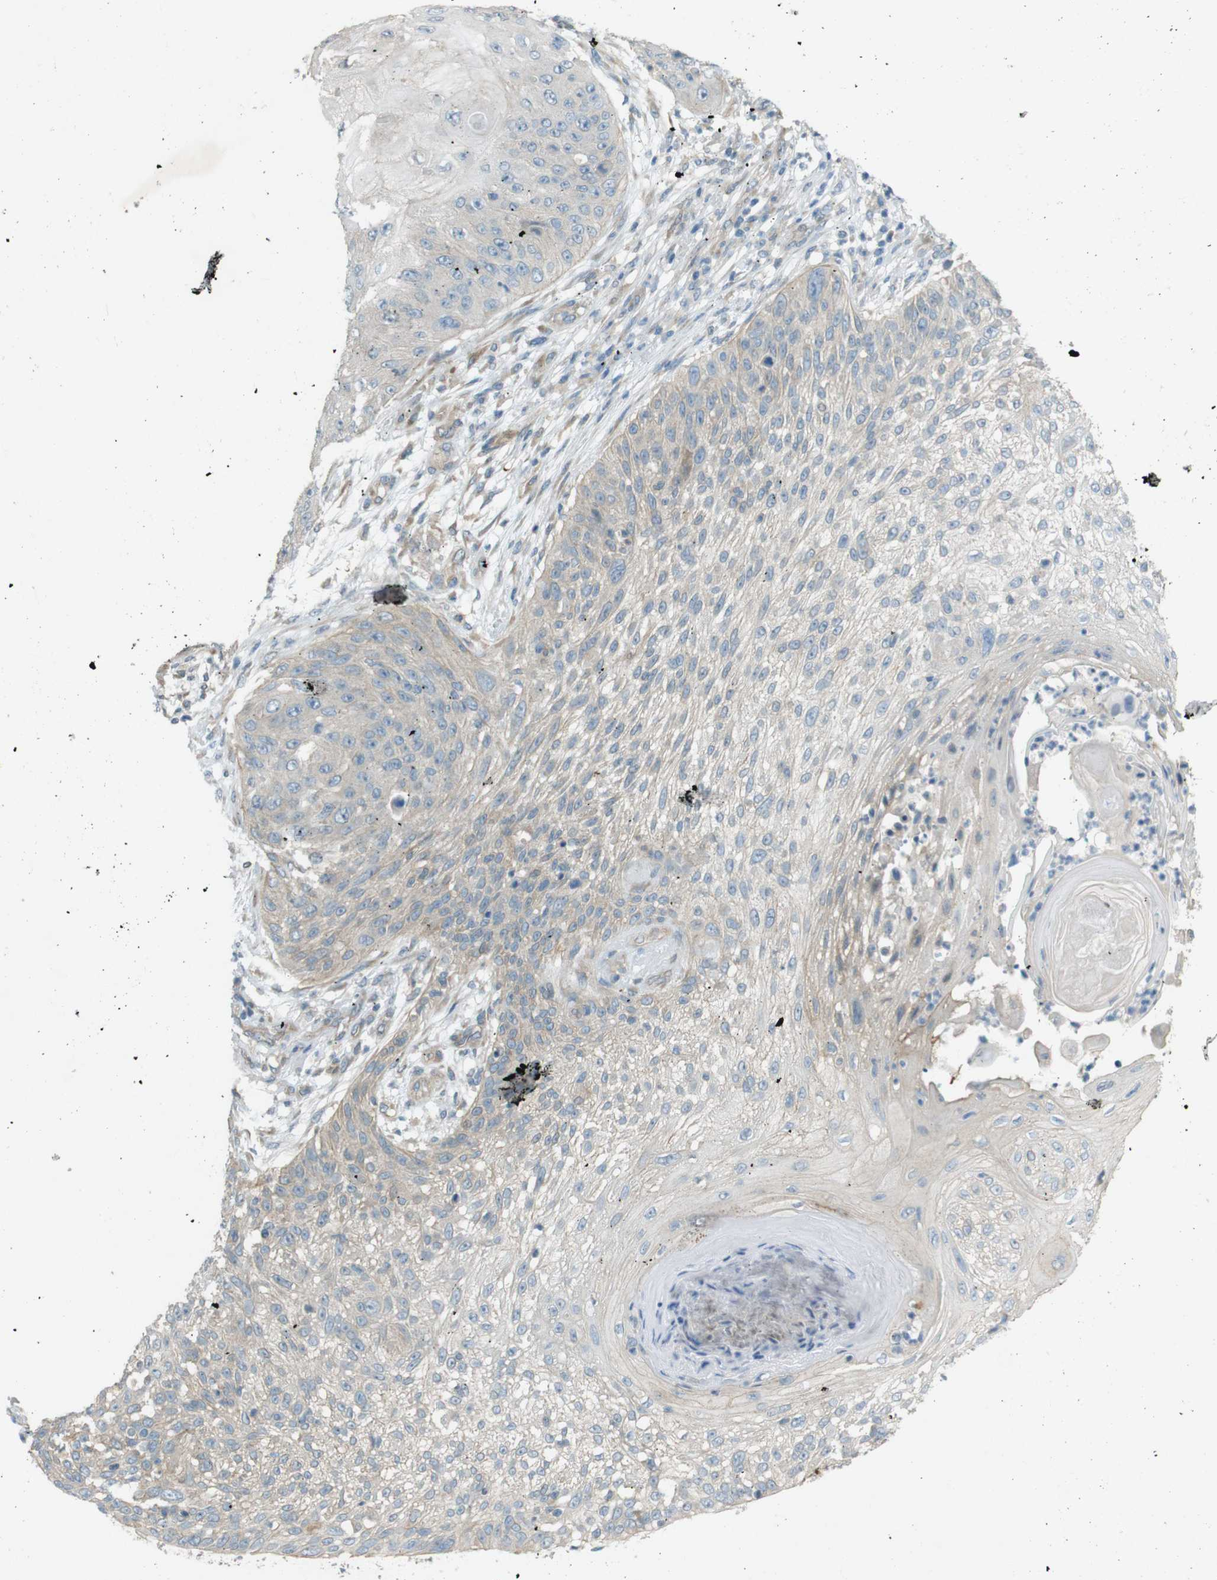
{"staining": {"intensity": "negative", "quantity": "none", "location": "none"}, "tissue": "skin cancer", "cell_type": "Tumor cells", "image_type": "cancer", "snomed": [{"axis": "morphology", "description": "Squamous cell carcinoma, NOS"}, {"axis": "topography", "description": "Skin"}], "caption": "An IHC image of squamous cell carcinoma (skin) is shown. There is no staining in tumor cells of squamous cell carcinoma (skin).", "gene": "TMEM41B", "patient": {"sex": "female", "age": 80}}